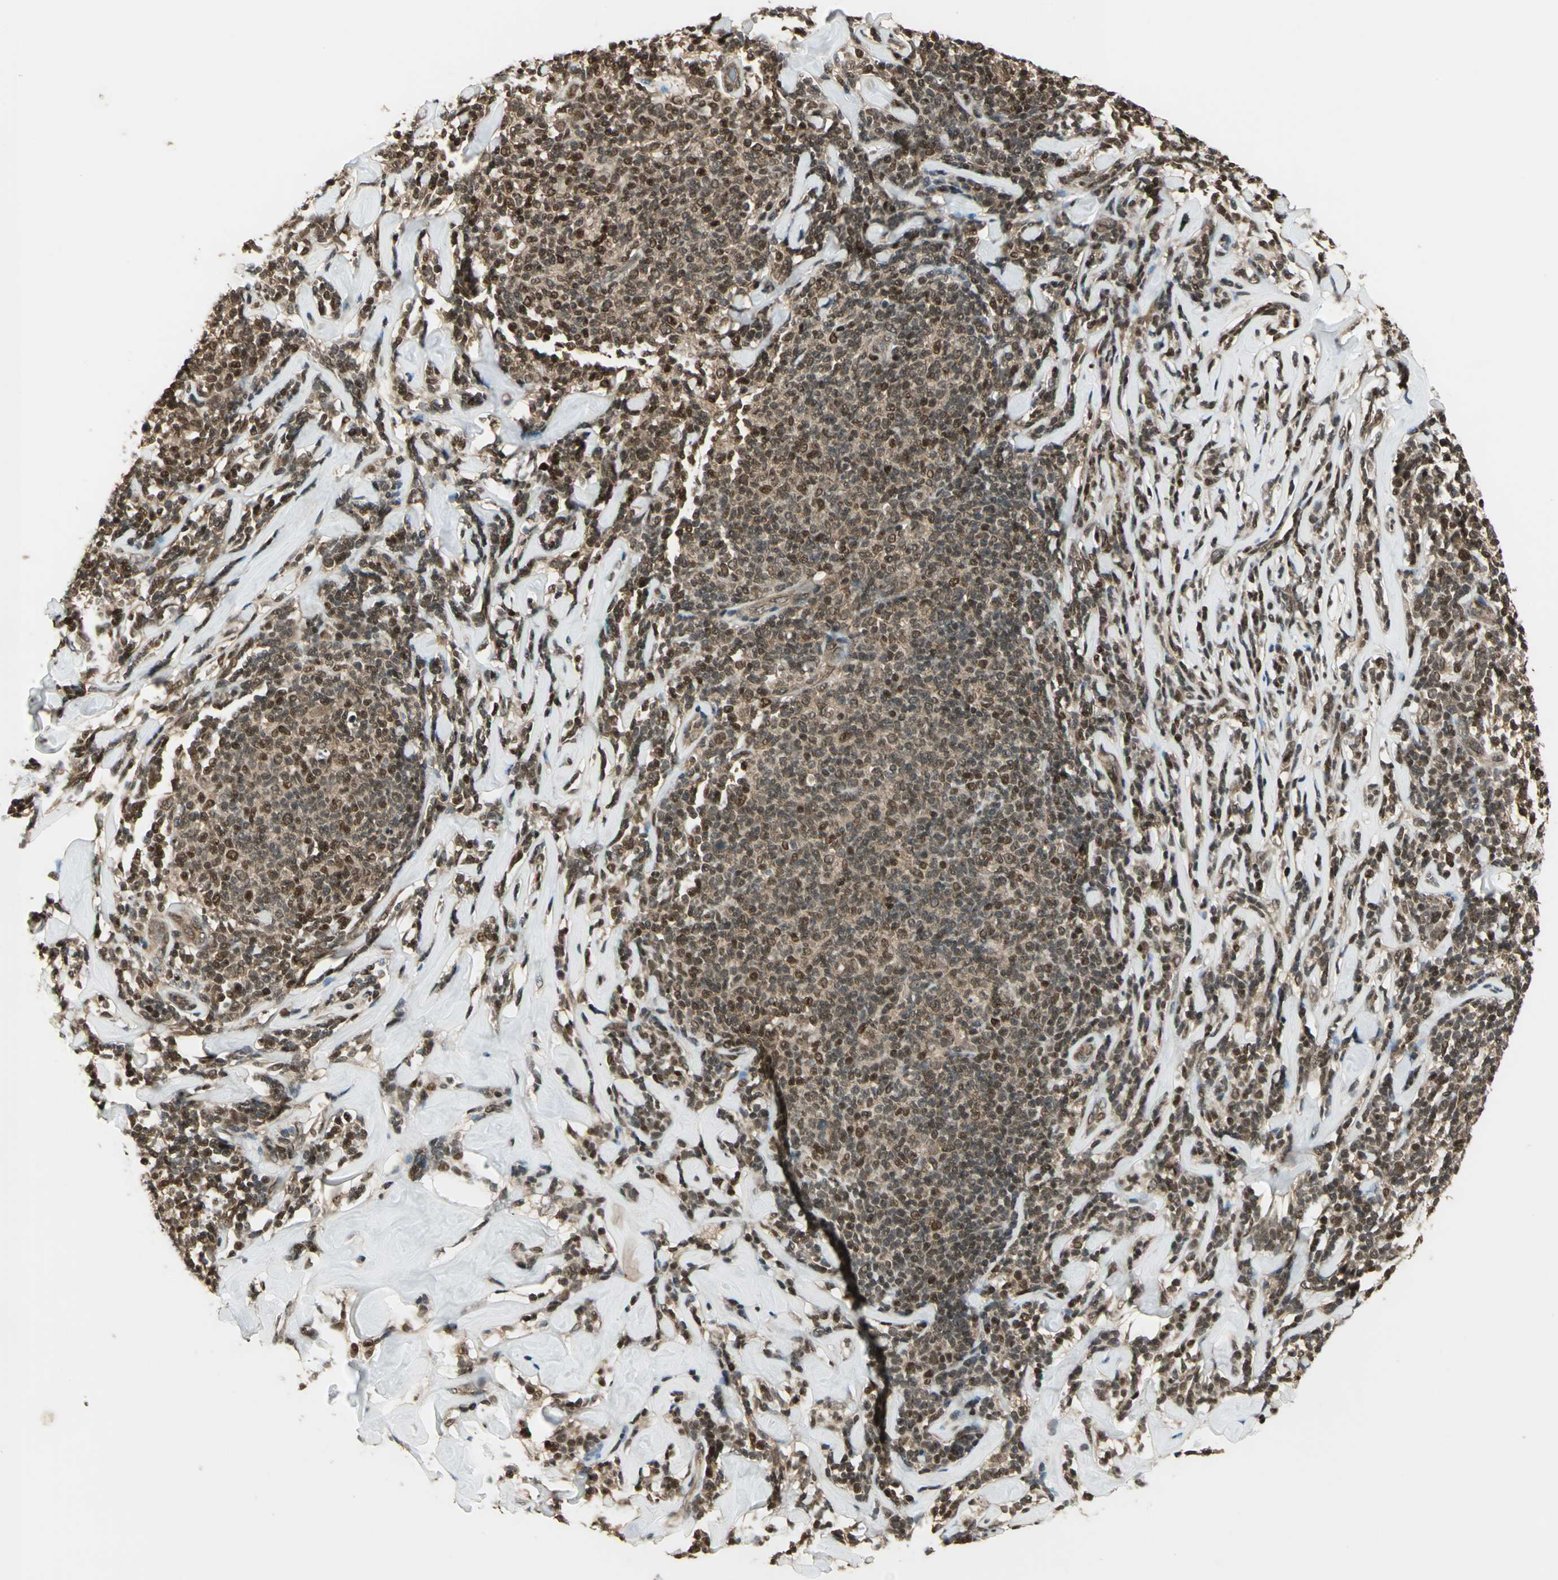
{"staining": {"intensity": "strong", "quantity": ">75%", "location": "cytoplasmic/membranous,nuclear"}, "tissue": "lymphoma", "cell_type": "Tumor cells", "image_type": "cancer", "snomed": [{"axis": "morphology", "description": "Malignant lymphoma, non-Hodgkin's type, Low grade"}, {"axis": "topography", "description": "Lymph node"}], "caption": "Immunohistochemical staining of human lymphoma reveals high levels of strong cytoplasmic/membranous and nuclear expression in approximately >75% of tumor cells. The protein of interest is stained brown, and the nuclei are stained in blue (DAB (3,3'-diaminobenzidine) IHC with brightfield microscopy, high magnification).", "gene": "PSMC3", "patient": {"sex": "female", "age": 56}}